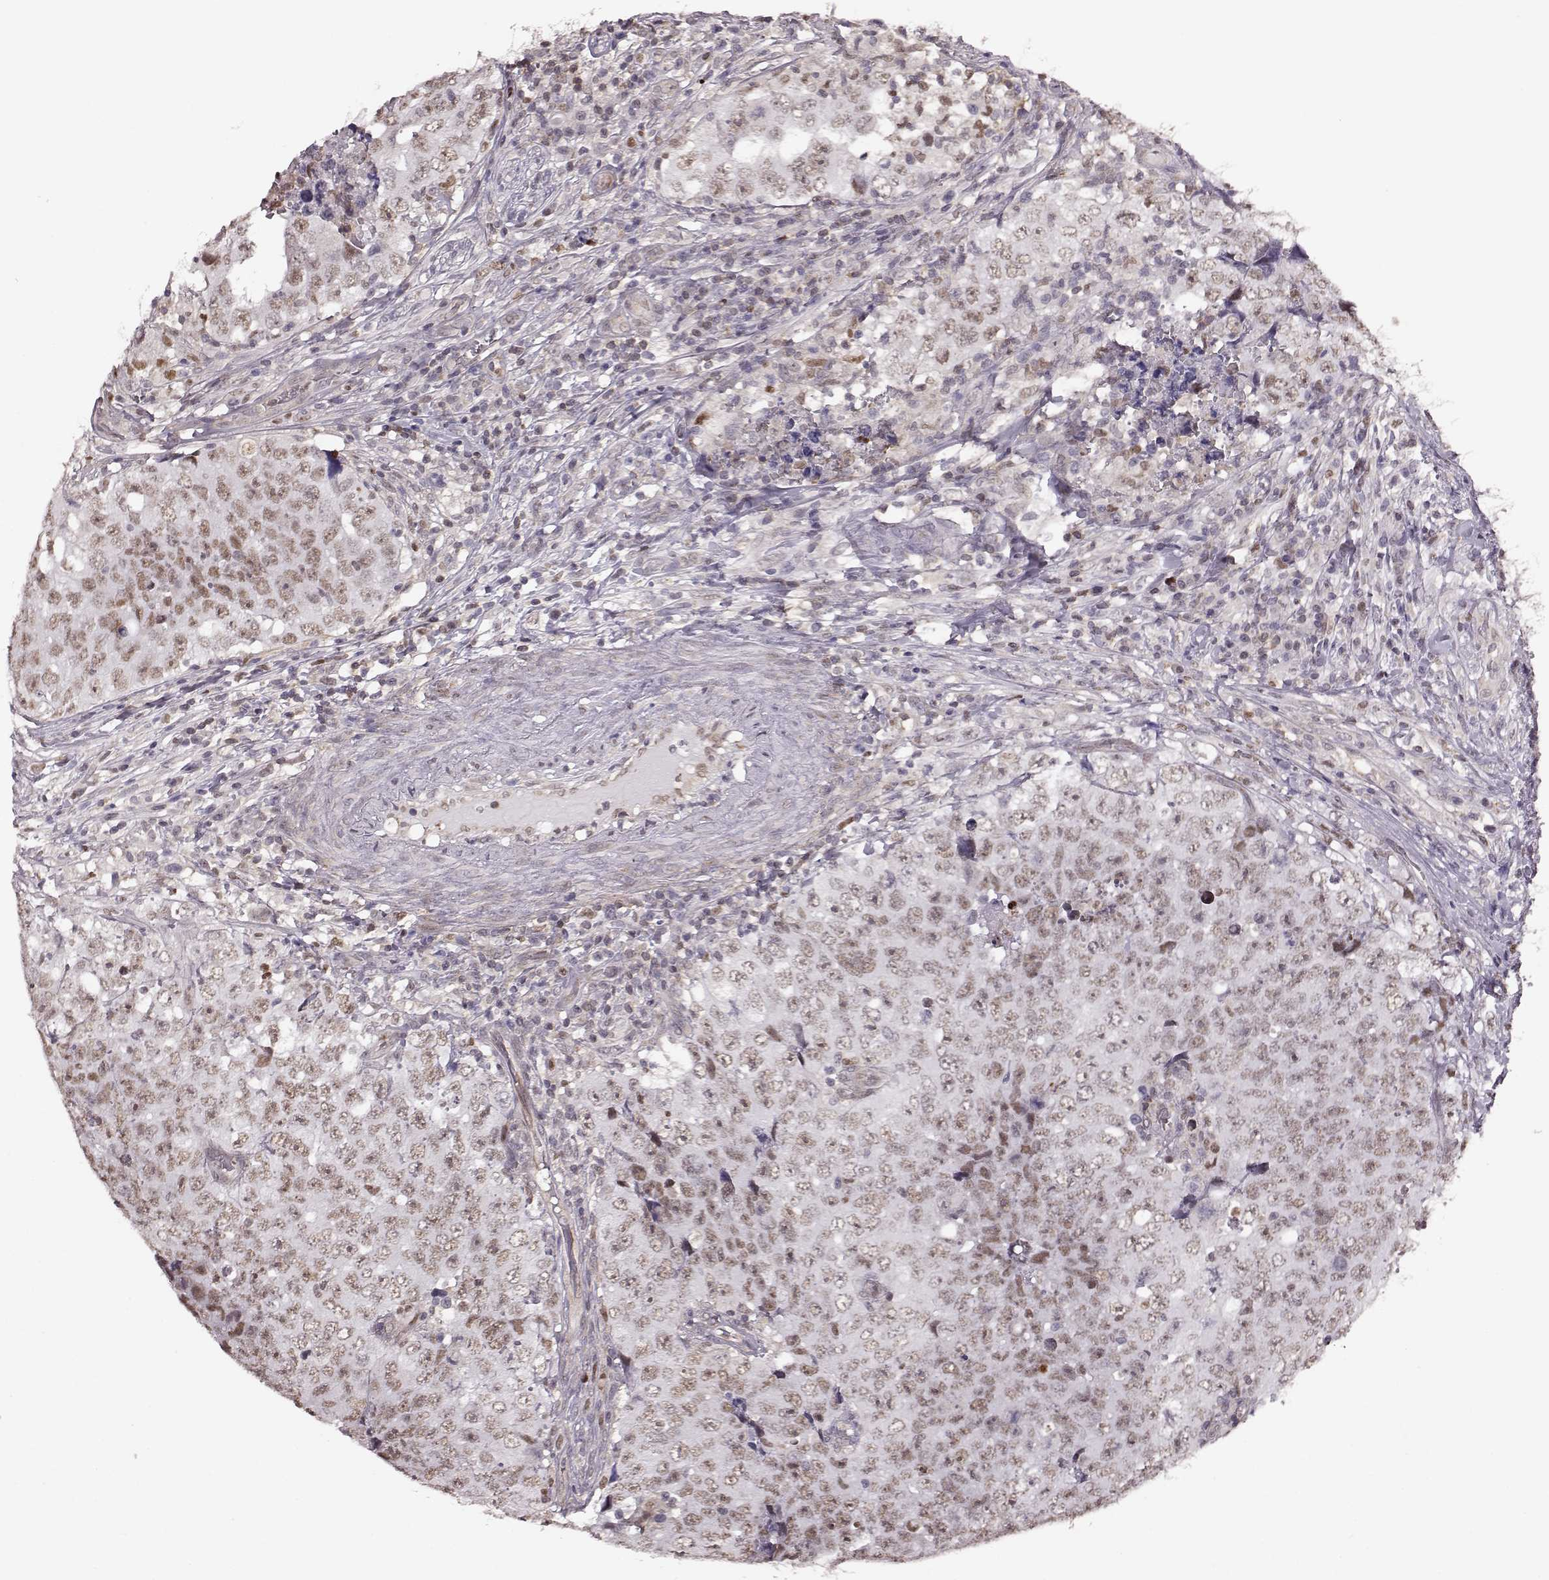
{"staining": {"intensity": "weak", "quantity": ">75%", "location": "nuclear"}, "tissue": "testis cancer", "cell_type": "Tumor cells", "image_type": "cancer", "snomed": [{"axis": "morphology", "description": "Seminoma, NOS"}, {"axis": "topography", "description": "Testis"}], "caption": "A low amount of weak nuclear staining is seen in about >75% of tumor cells in testis cancer (seminoma) tissue.", "gene": "KLF6", "patient": {"sex": "male", "age": 34}}